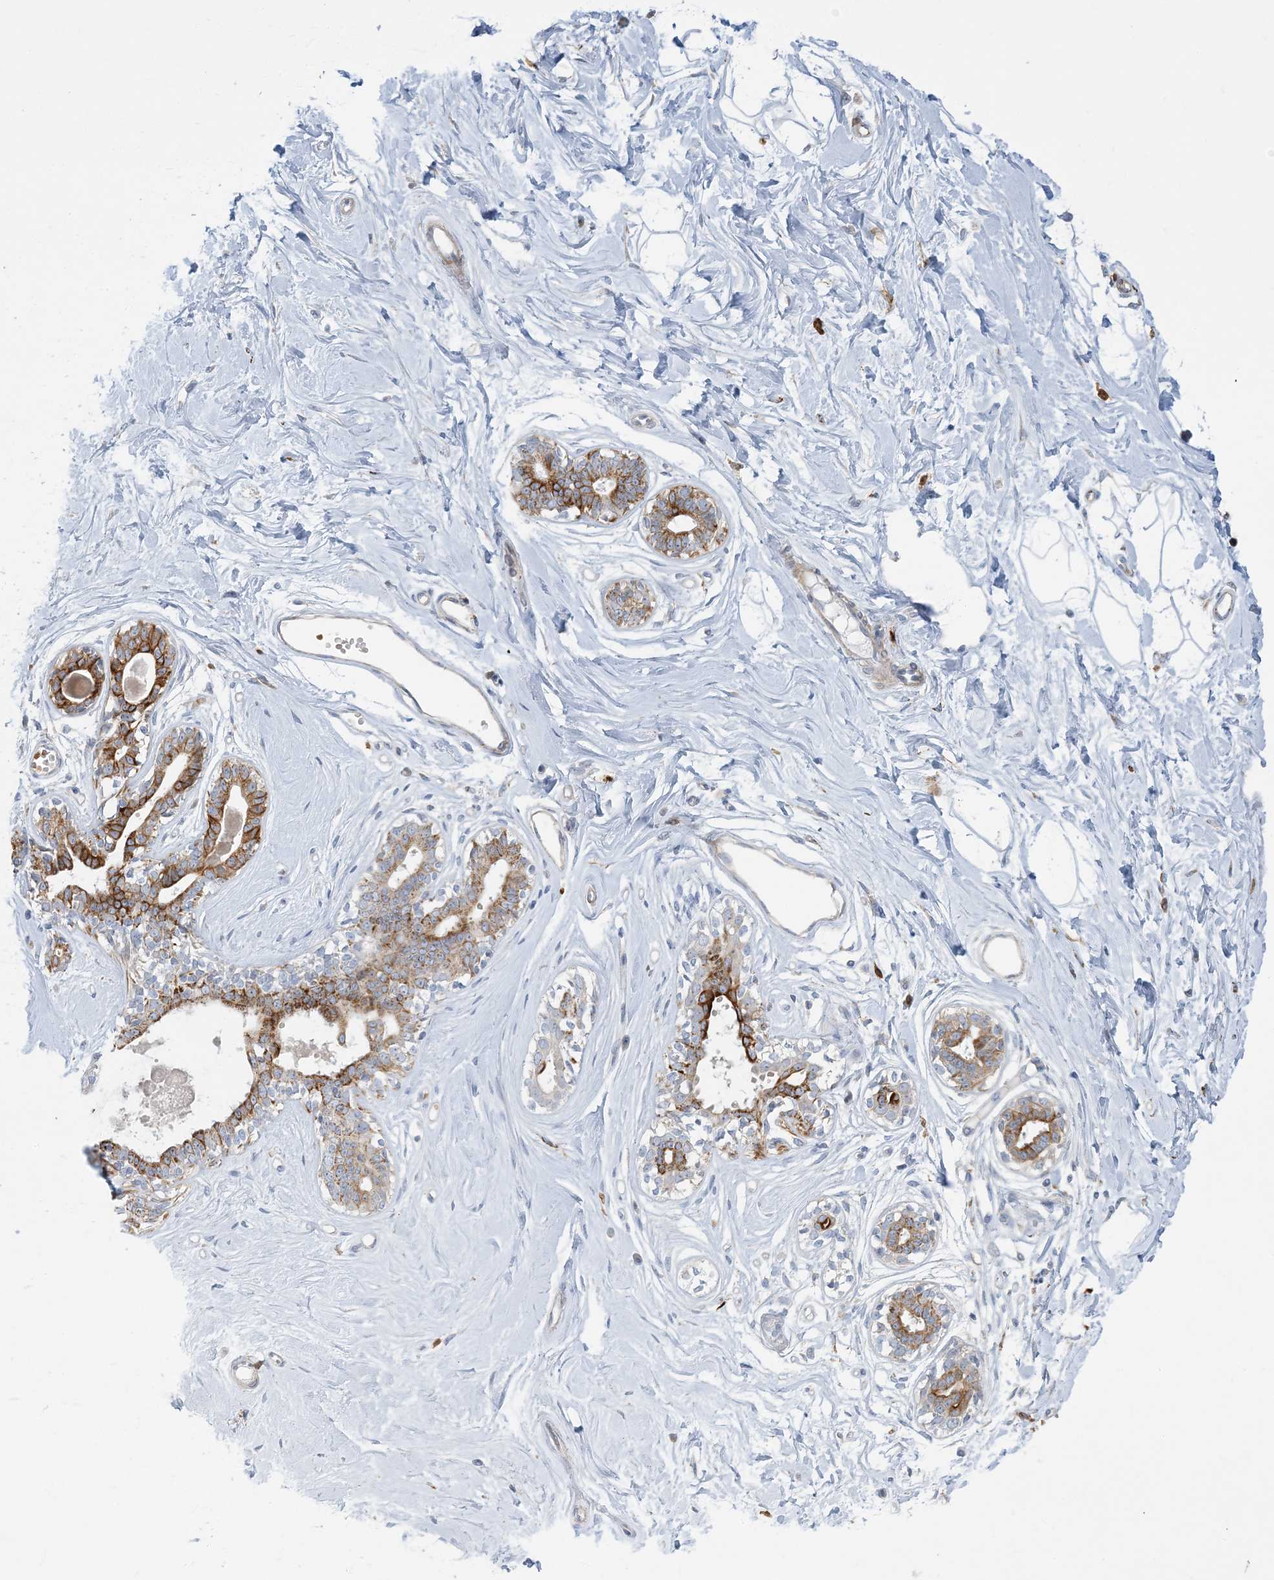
{"staining": {"intensity": "negative", "quantity": "none", "location": "none"}, "tissue": "breast", "cell_type": "Adipocytes", "image_type": "normal", "snomed": [{"axis": "morphology", "description": "Normal tissue, NOS"}, {"axis": "topography", "description": "Breast"}], "caption": "Immunohistochemistry histopathology image of benign breast: breast stained with DAB (3,3'-diaminobenzidine) reveals no significant protein expression in adipocytes.", "gene": "LTN1", "patient": {"sex": "female", "age": 45}}